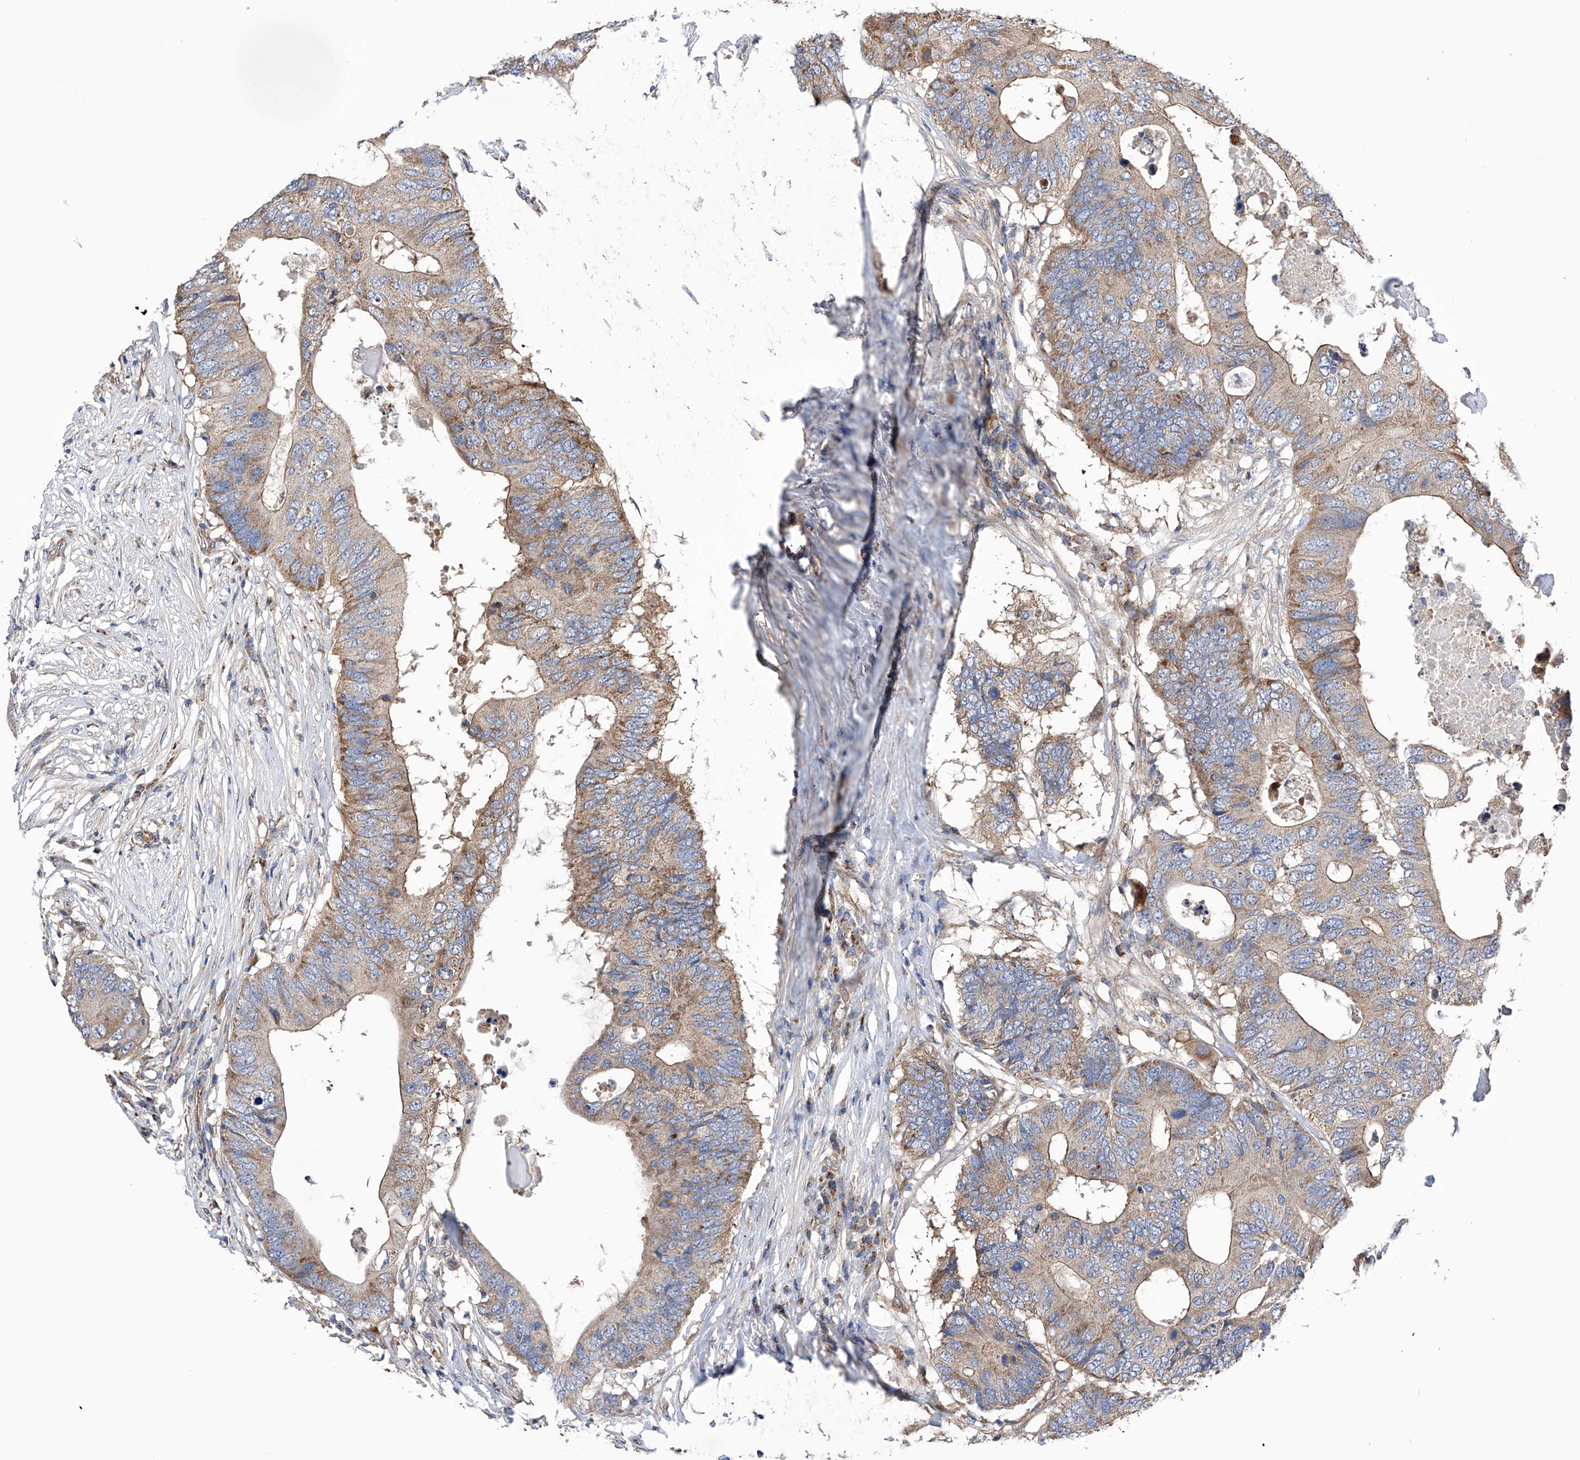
{"staining": {"intensity": "moderate", "quantity": ">75%", "location": "cytoplasmic/membranous"}, "tissue": "colorectal cancer", "cell_type": "Tumor cells", "image_type": "cancer", "snomed": [{"axis": "morphology", "description": "Adenocarcinoma, NOS"}, {"axis": "topography", "description": "Colon"}], "caption": "Brown immunohistochemical staining in colorectal cancer (adenocarcinoma) displays moderate cytoplasmic/membranous staining in approximately >75% of tumor cells.", "gene": "EFCAB2", "patient": {"sex": "male", "age": 71}}